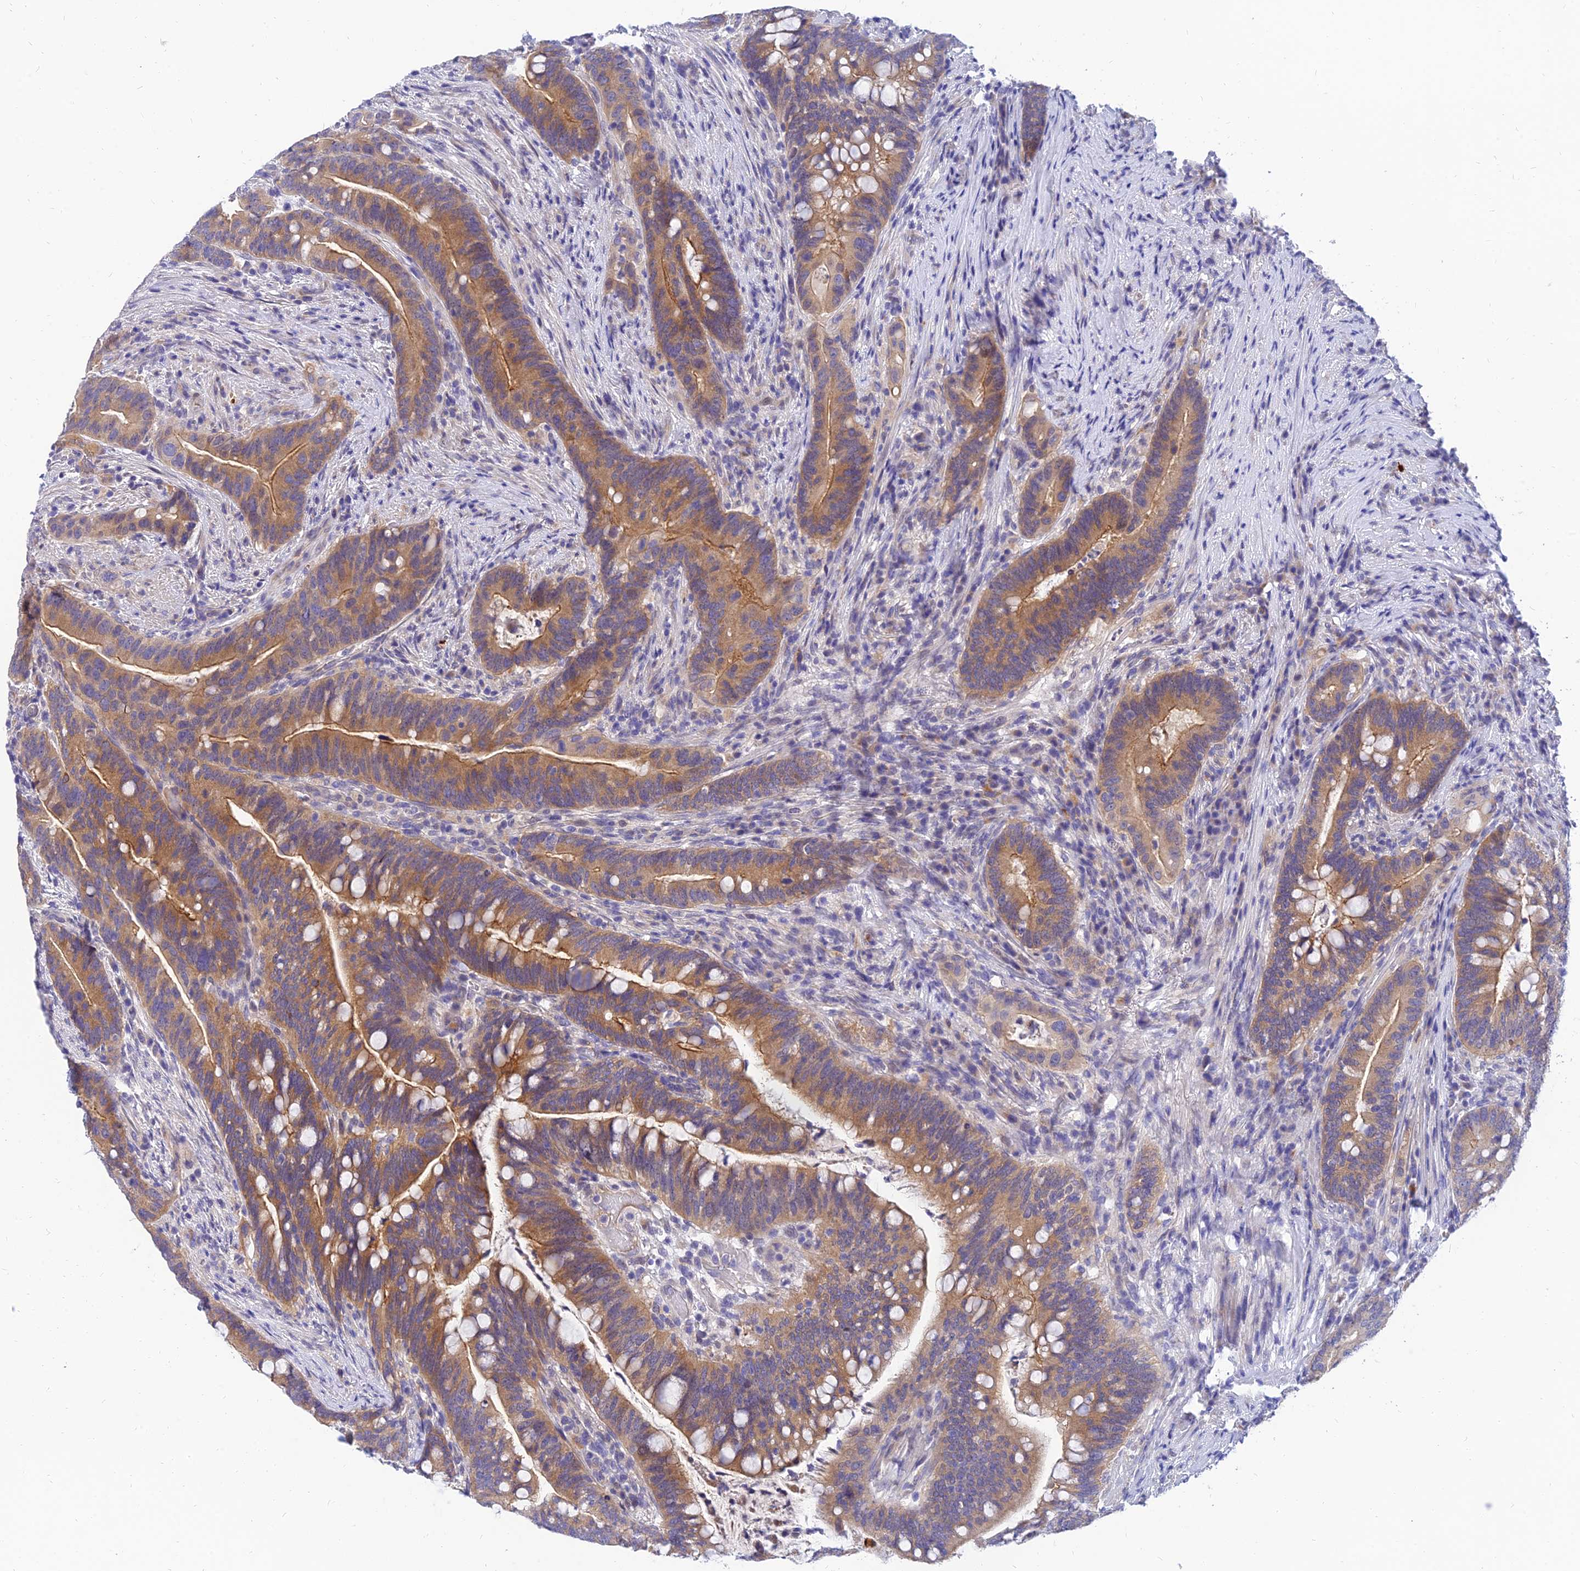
{"staining": {"intensity": "moderate", "quantity": ">75%", "location": "cytoplasmic/membranous"}, "tissue": "colorectal cancer", "cell_type": "Tumor cells", "image_type": "cancer", "snomed": [{"axis": "morphology", "description": "Adenocarcinoma, NOS"}, {"axis": "topography", "description": "Colon"}], "caption": "Adenocarcinoma (colorectal) stained with immunohistochemistry (IHC) reveals moderate cytoplasmic/membranous staining in about >75% of tumor cells.", "gene": "ANKS4B", "patient": {"sex": "female", "age": 66}}